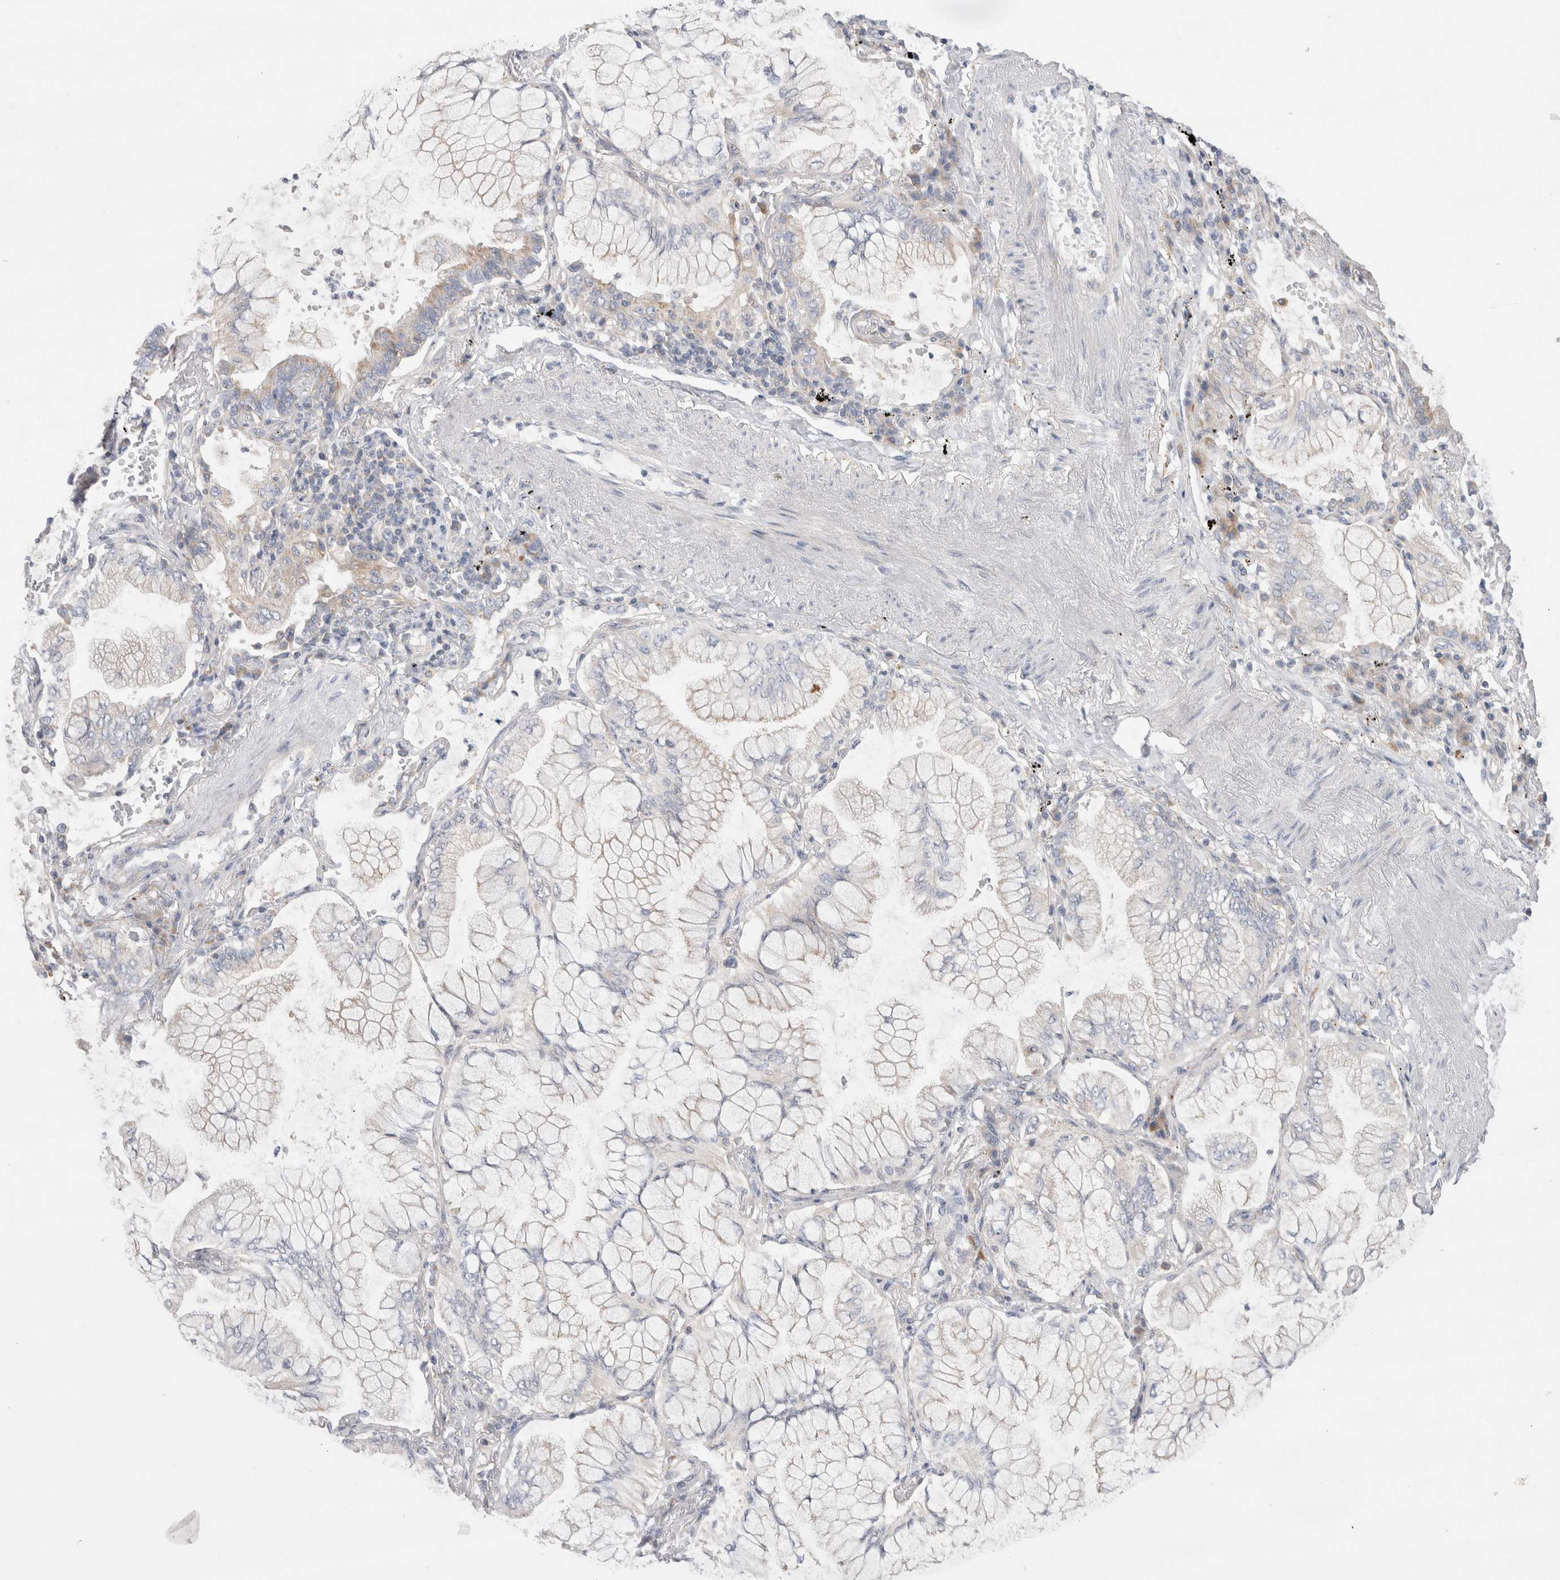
{"staining": {"intensity": "negative", "quantity": "none", "location": "none"}, "tissue": "lung cancer", "cell_type": "Tumor cells", "image_type": "cancer", "snomed": [{"axis": "morphology", "description": "Adenocarcinoma, NOS"}, {"axis": "topography", "description": "Lung"}], "caption": "Tumor cells show no significant expression in lung cancer (adenocarcinoma).", "gene": "TBC1D16", "patient": {"sex": "female", "age": 70}}